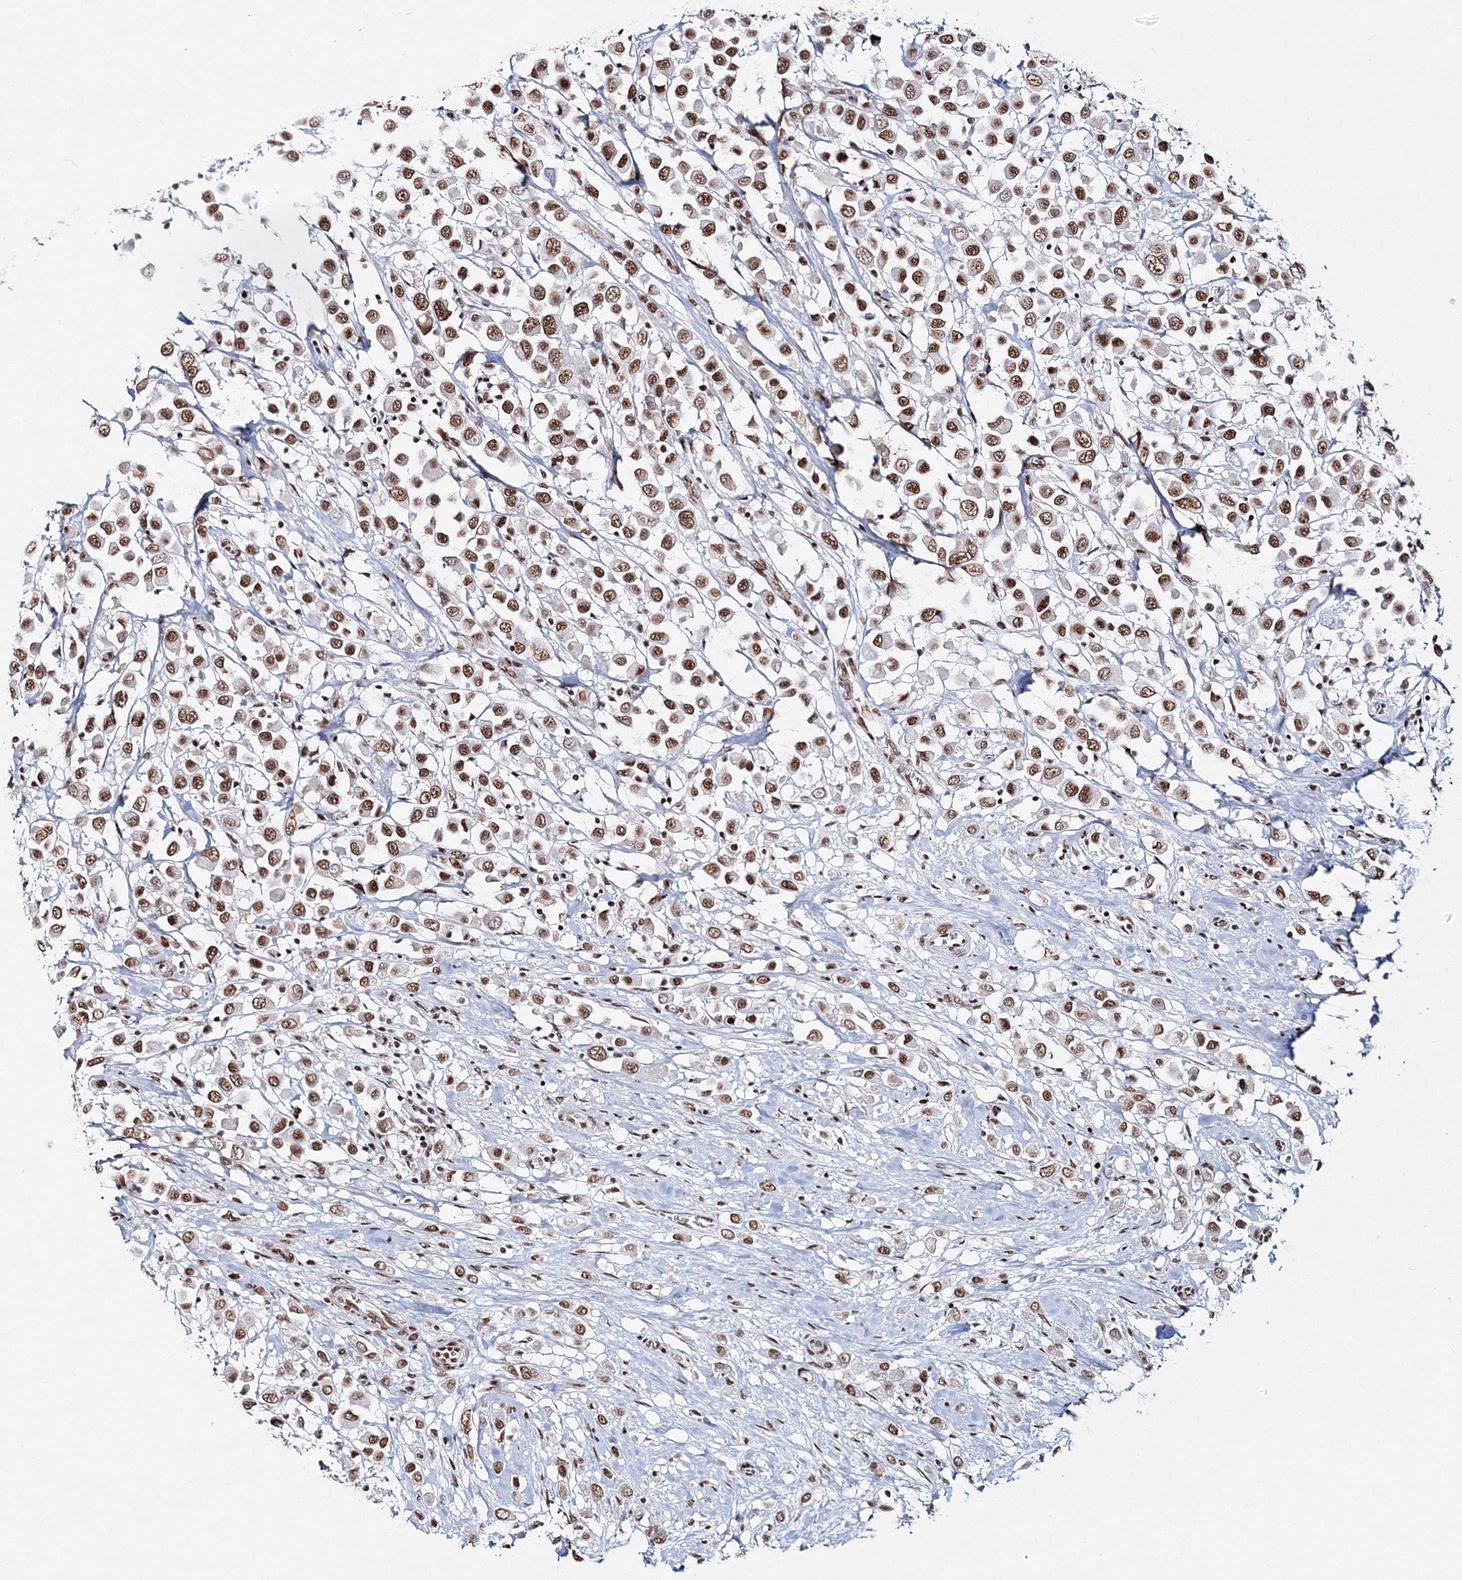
{"staining": {"intensity": "moderate", "quantity": ">75%", "location": "nuclear"}, "tissue": "breast cancer", "cell_type": "Tumor cells", "image_type": "cancer", "snomed": [{"axis": "morphology", "description": "Duct carcinoma"}, {"axis": "topography", "description": "Breast"}], "caption": "Breast intraductal carcinoma was stained to show a protein in brown. There is medium levels of moderate nuclear expression in approximately >75% of tumor cells.", "gene": "QRICH1", "patient": {"sex": "female", "age": 61}}